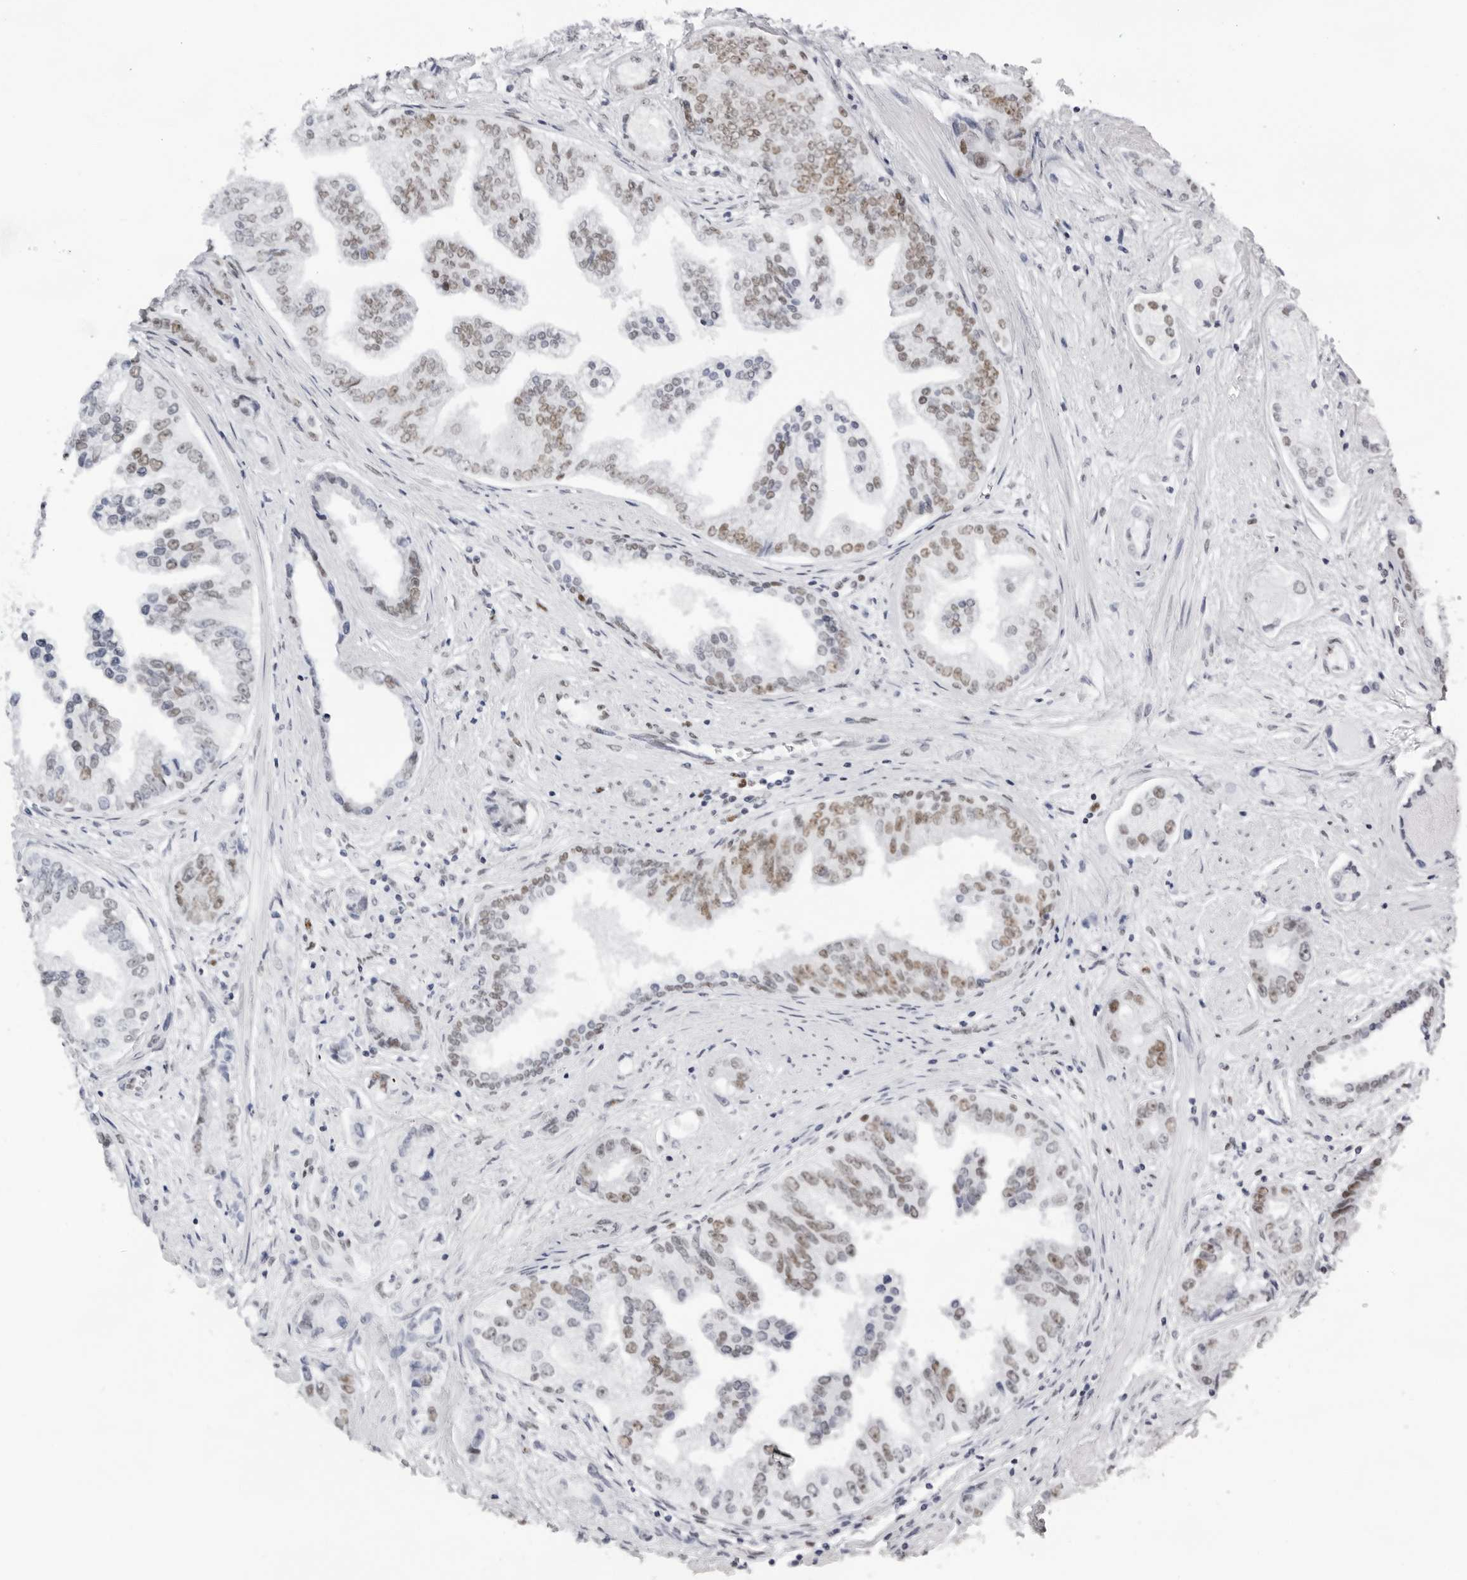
{"staining": {"intensity": "moderate", "quantity": ">75%", "location": "nuclear"}, "tissue": "prostate cancer", "cell_type": "Tumor cells", "image_type": "cancer", "snomed": [{"axis": "morphology", "description": "Adenocarcinoma, High grade"}, {"axis": "topography", "description": "Prostate"}], "caption": "DAB (3,3'-diaminobenzidine) immunohistochemical staining of adenocarcinoma (high-grade) (prostate) shows moderate nuclear protein staining in about >75% of tumor cells.", "gene": "IRF2BP2", "patient": {"sex": "male", "age": 61}}